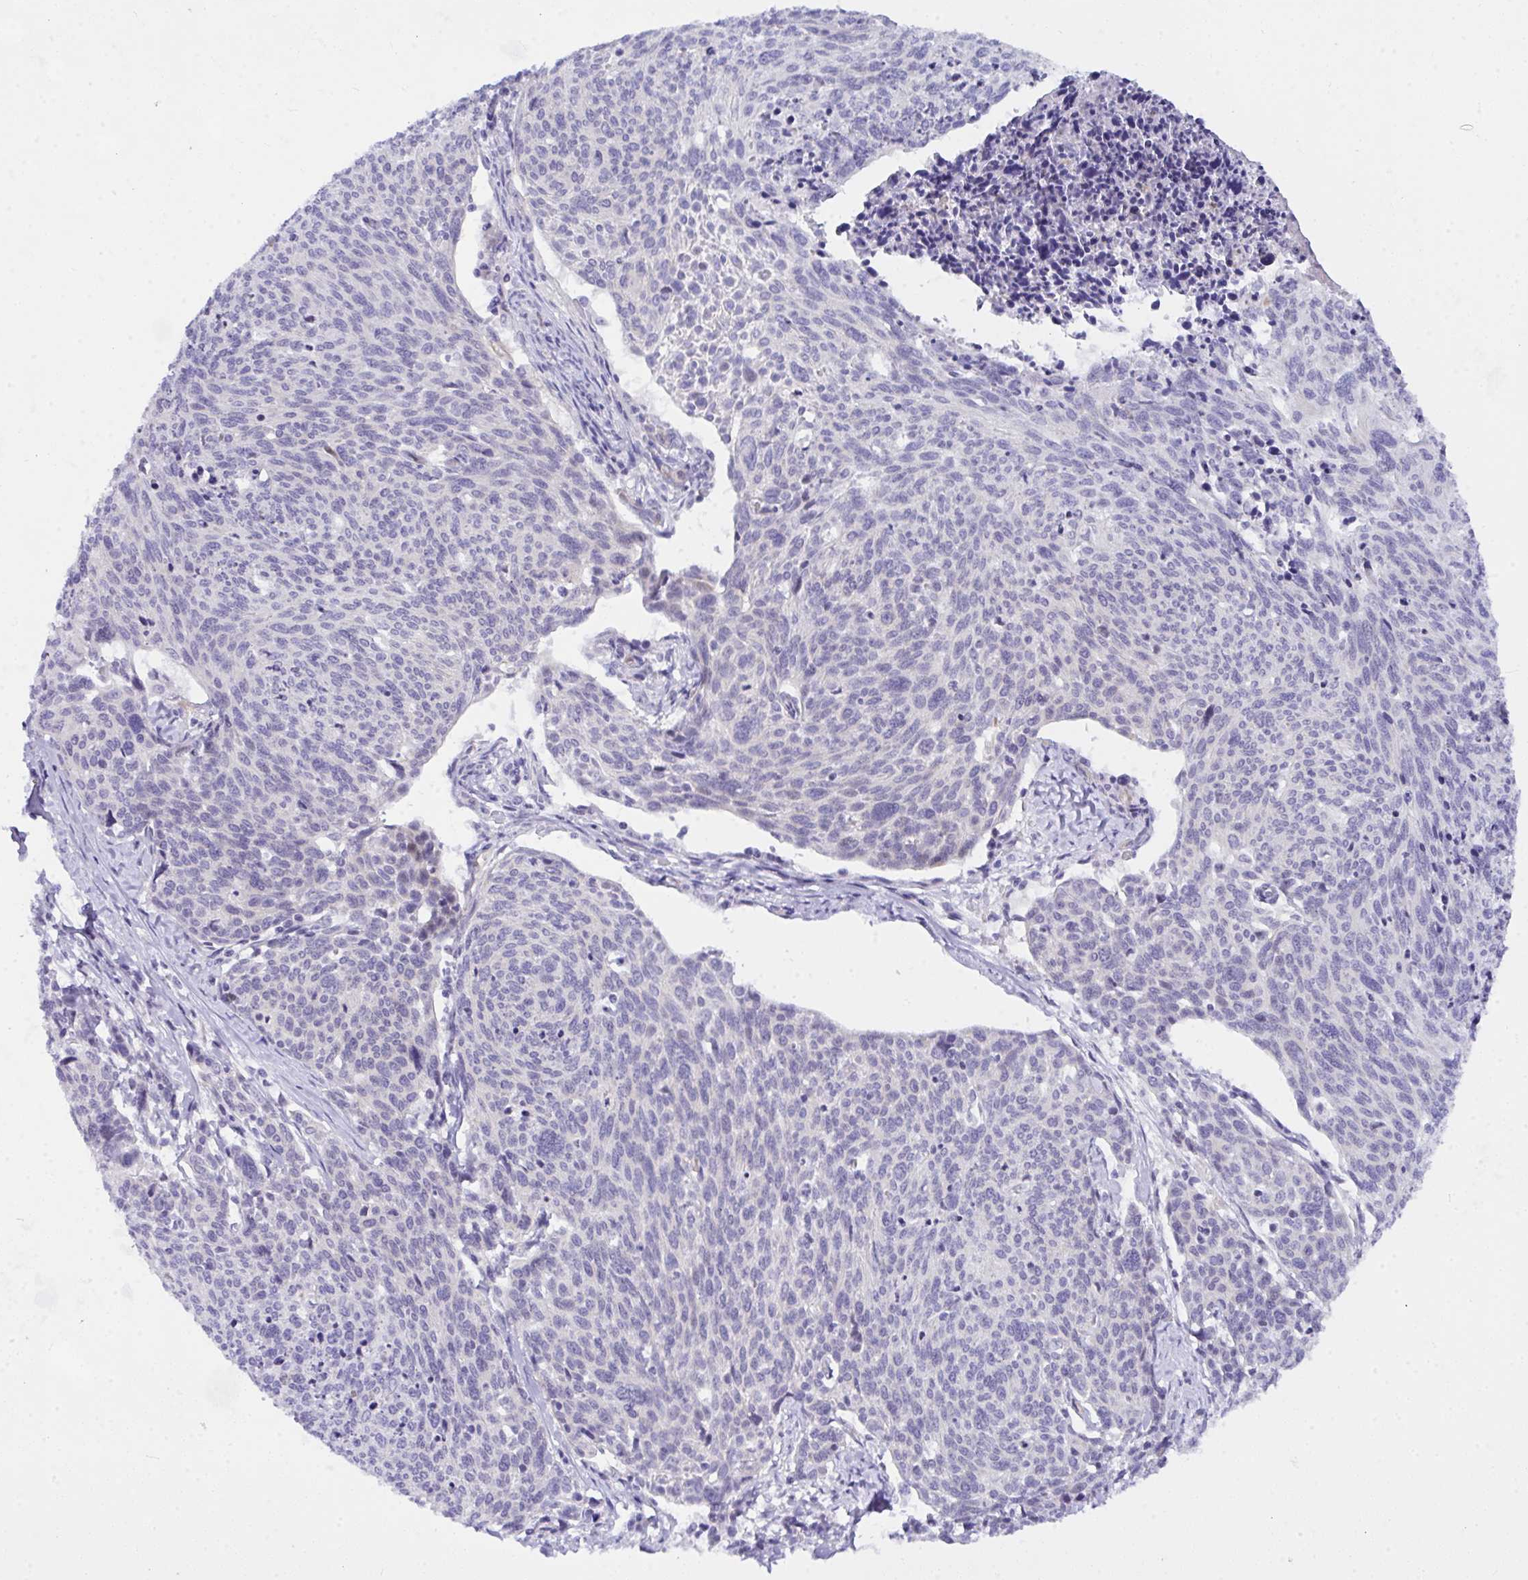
{"staining": {"intensity": "negative", "quantity": "none", "location": "none"}, "tissue": "cervical cancer", "cell_type": "Tumor cells", "image_type": "cancer", "snomed": [{"axis": "morphology", "description": "Squamous cell carcinoma, NOS"}, {"axis": "topography", "description": "Cervix"}], "caption": "The immunohistochemistry histopathology image has no significant positivity in tumor cells of cervical squamous cell carcinoma tissue.", "gene": "NFXL1", "patient": {"sex": "female", "age": 51}}